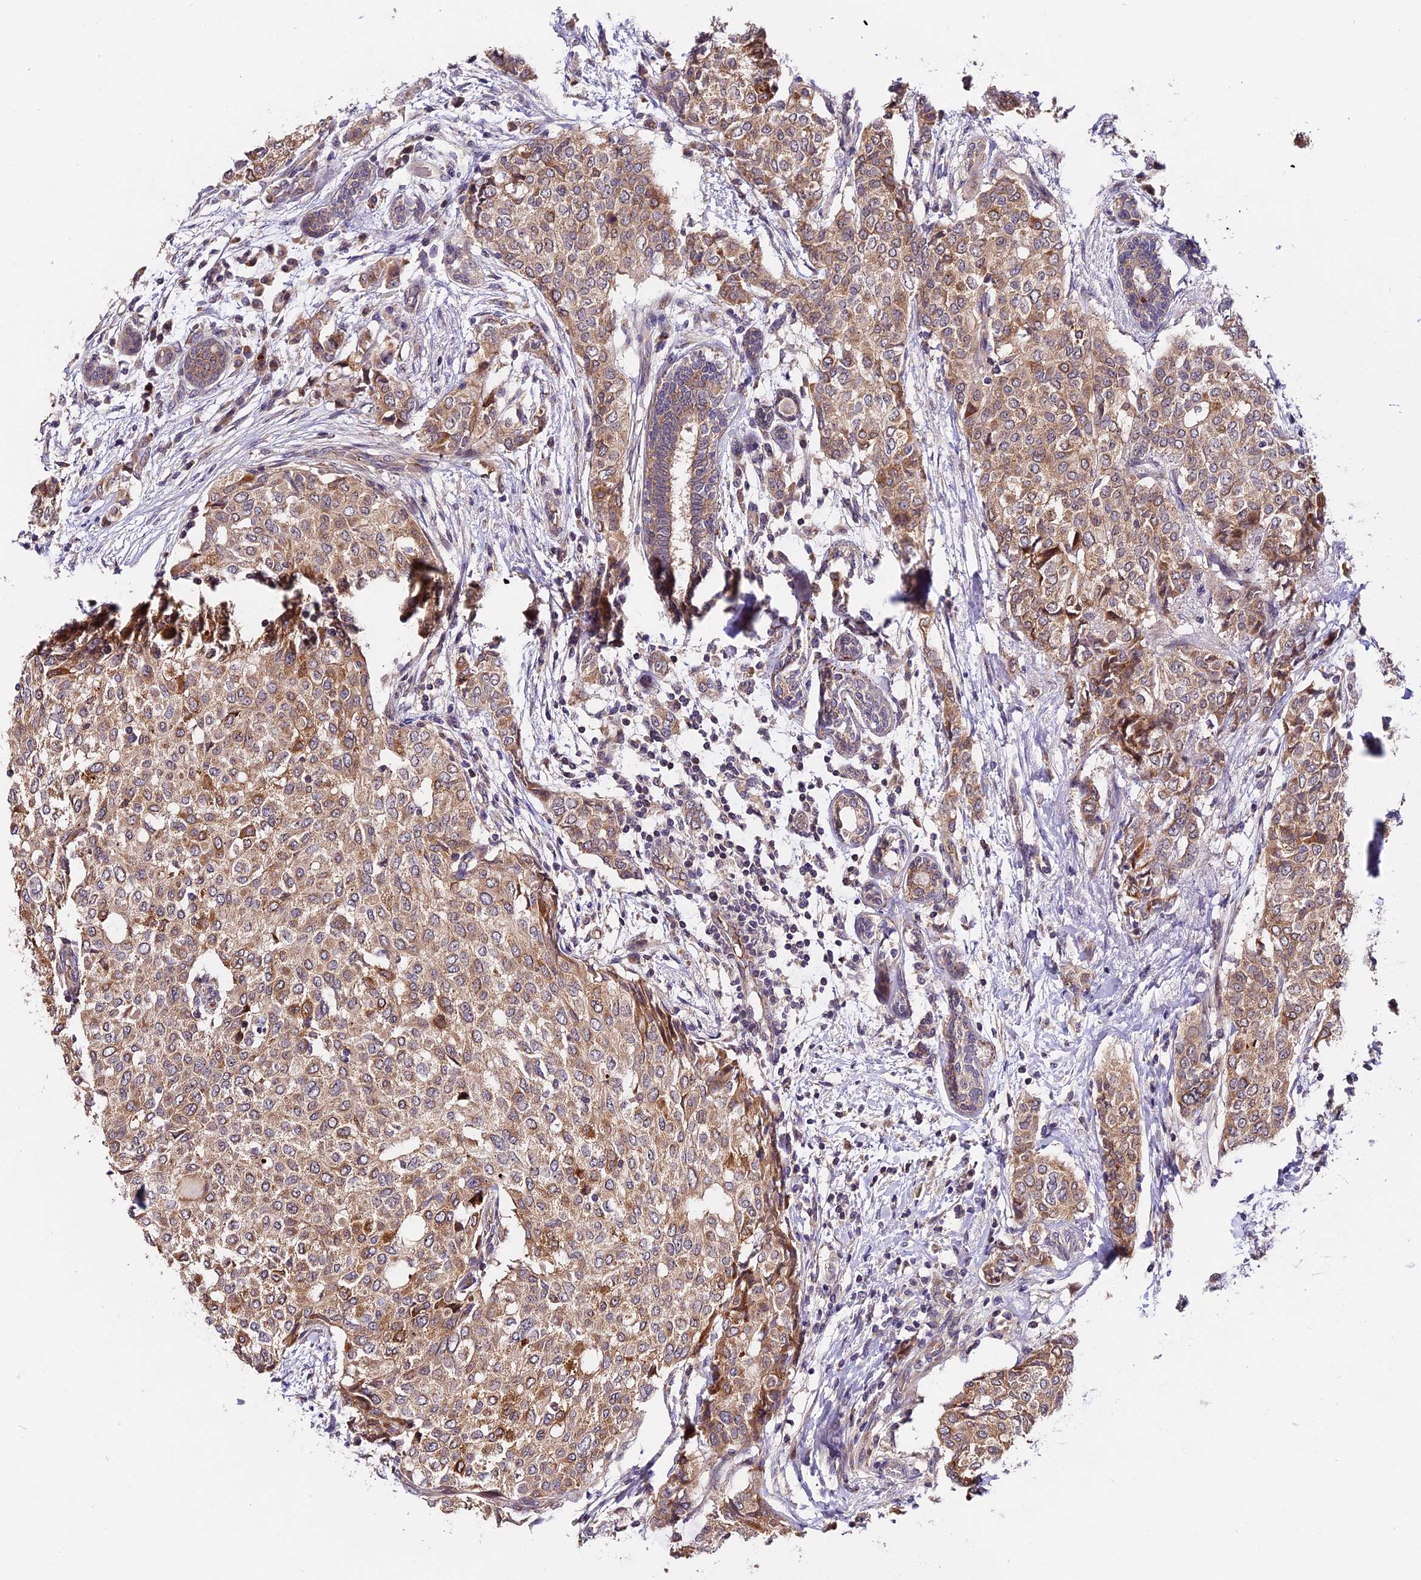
{"staining": {"intensity": "moderate", "quantity": ">75%", "location": "cytoplasmic/membranous"}, "tissue": "breast cancer", "cell_type": "Tumor cells", "image_type": "cancer", "snomed": [{"axis": "morphology", "description": "Lobular carcinoma"}, {"axis": "topography", "description": "Breast"}], "caption": "This photomicrograph demonstrates immunohistochemistry (IHC) staining of breast cancer (lobular carcinoma), with medium moderate cytoplasmic/membranous positivity in approximately >75% of tumor cells.", "gene": "TRMT1", "patient": {"sex": "female", "age": 51}}